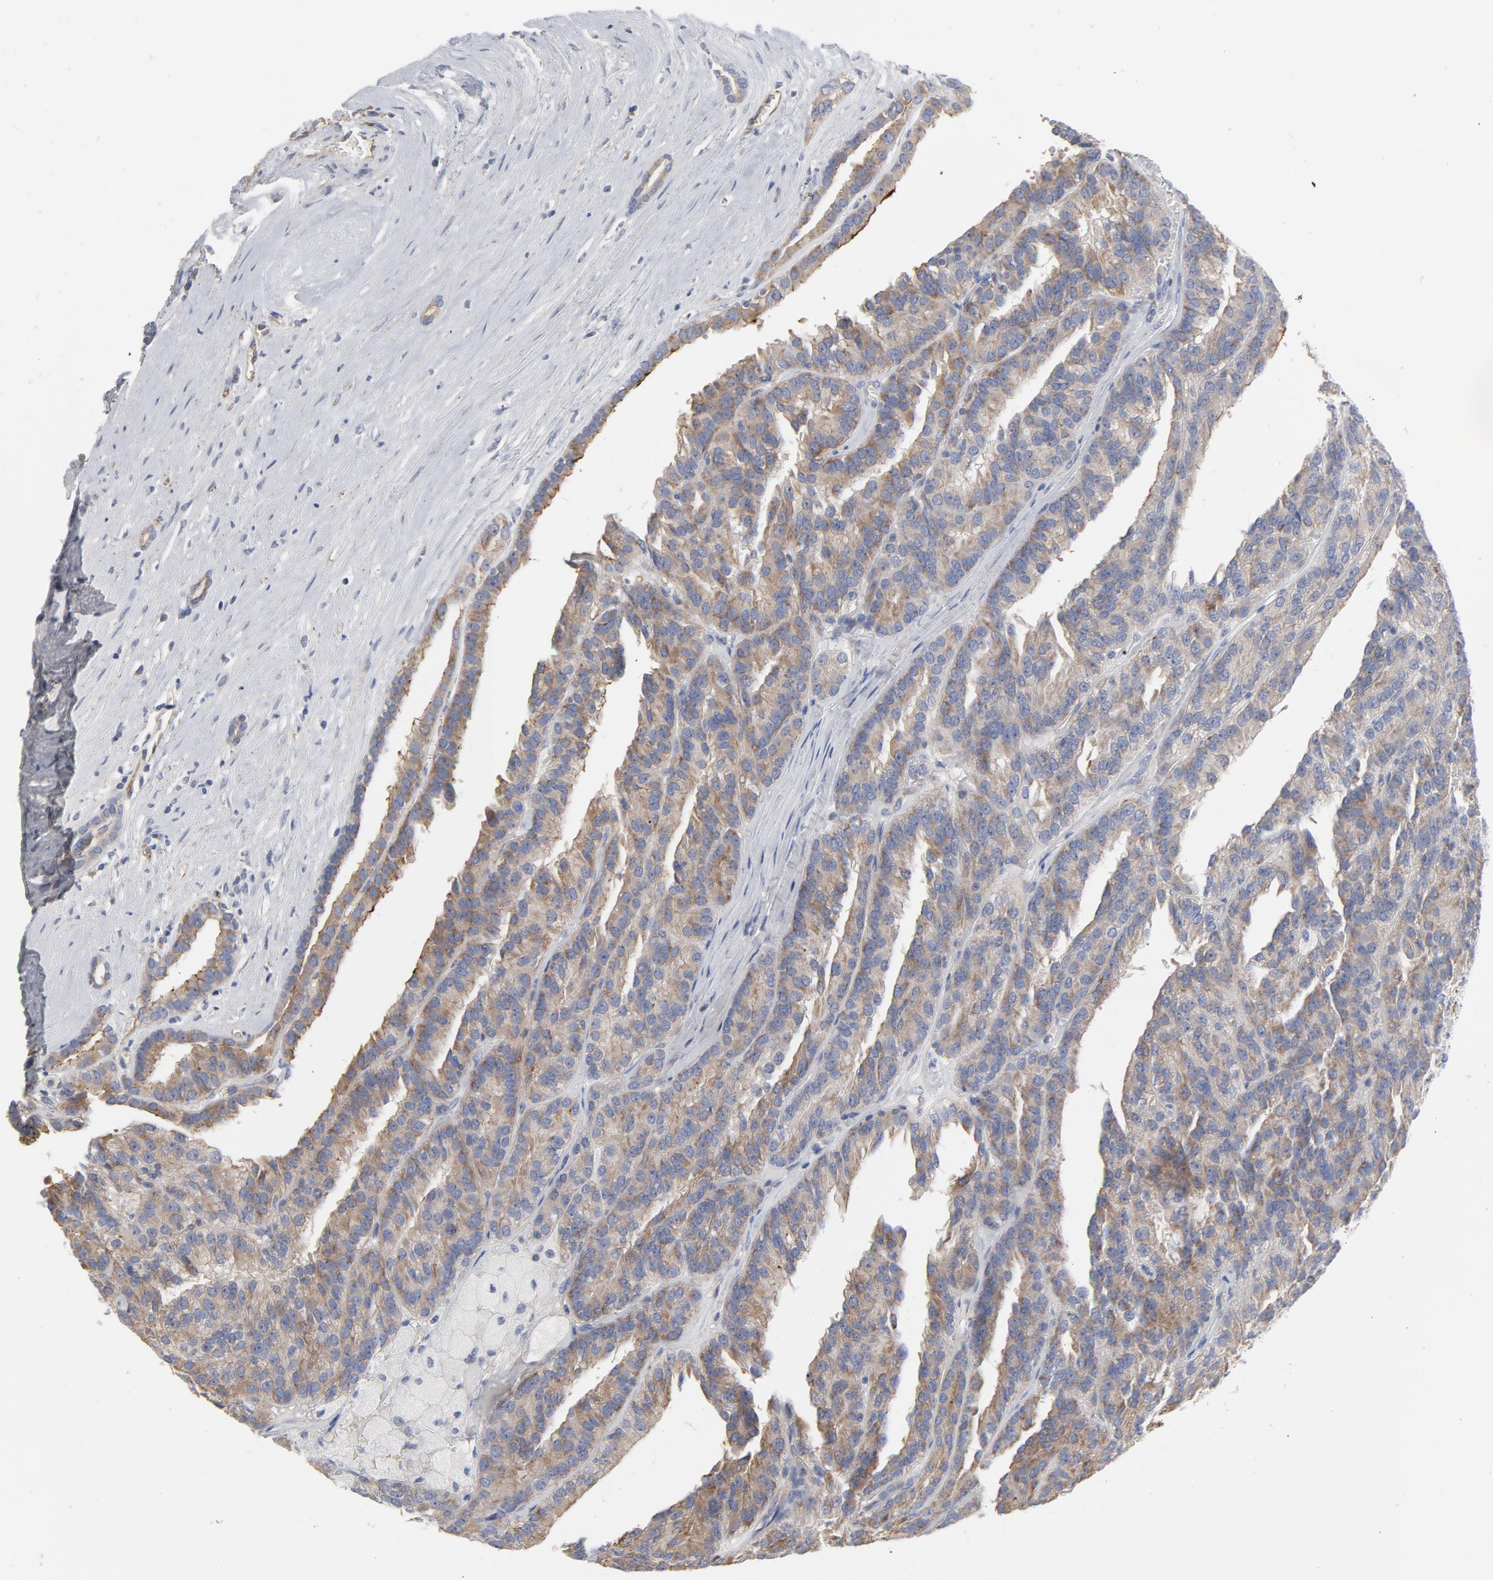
{"staining": {"intensity": "moderate", "quantity": ">75%", "location": "cytoplasmic/membranous"}, "tissue": "renal cancer", "cell_type": "Tumor cells", "image_type": "cancer", "snomed": [{"axis": "morphology", "description": "Adenocarcinoma, NOS"}, {"axis": "topography", "description": "Kidney"}], "caption": "The immunohistochemical stain shows moderate cytoplasmic/membranous positivity in tumor cells of renal adenocarcinoma tissue.", "gene": "OXA1L", "patient": {"sex": "male", "age": 46}}